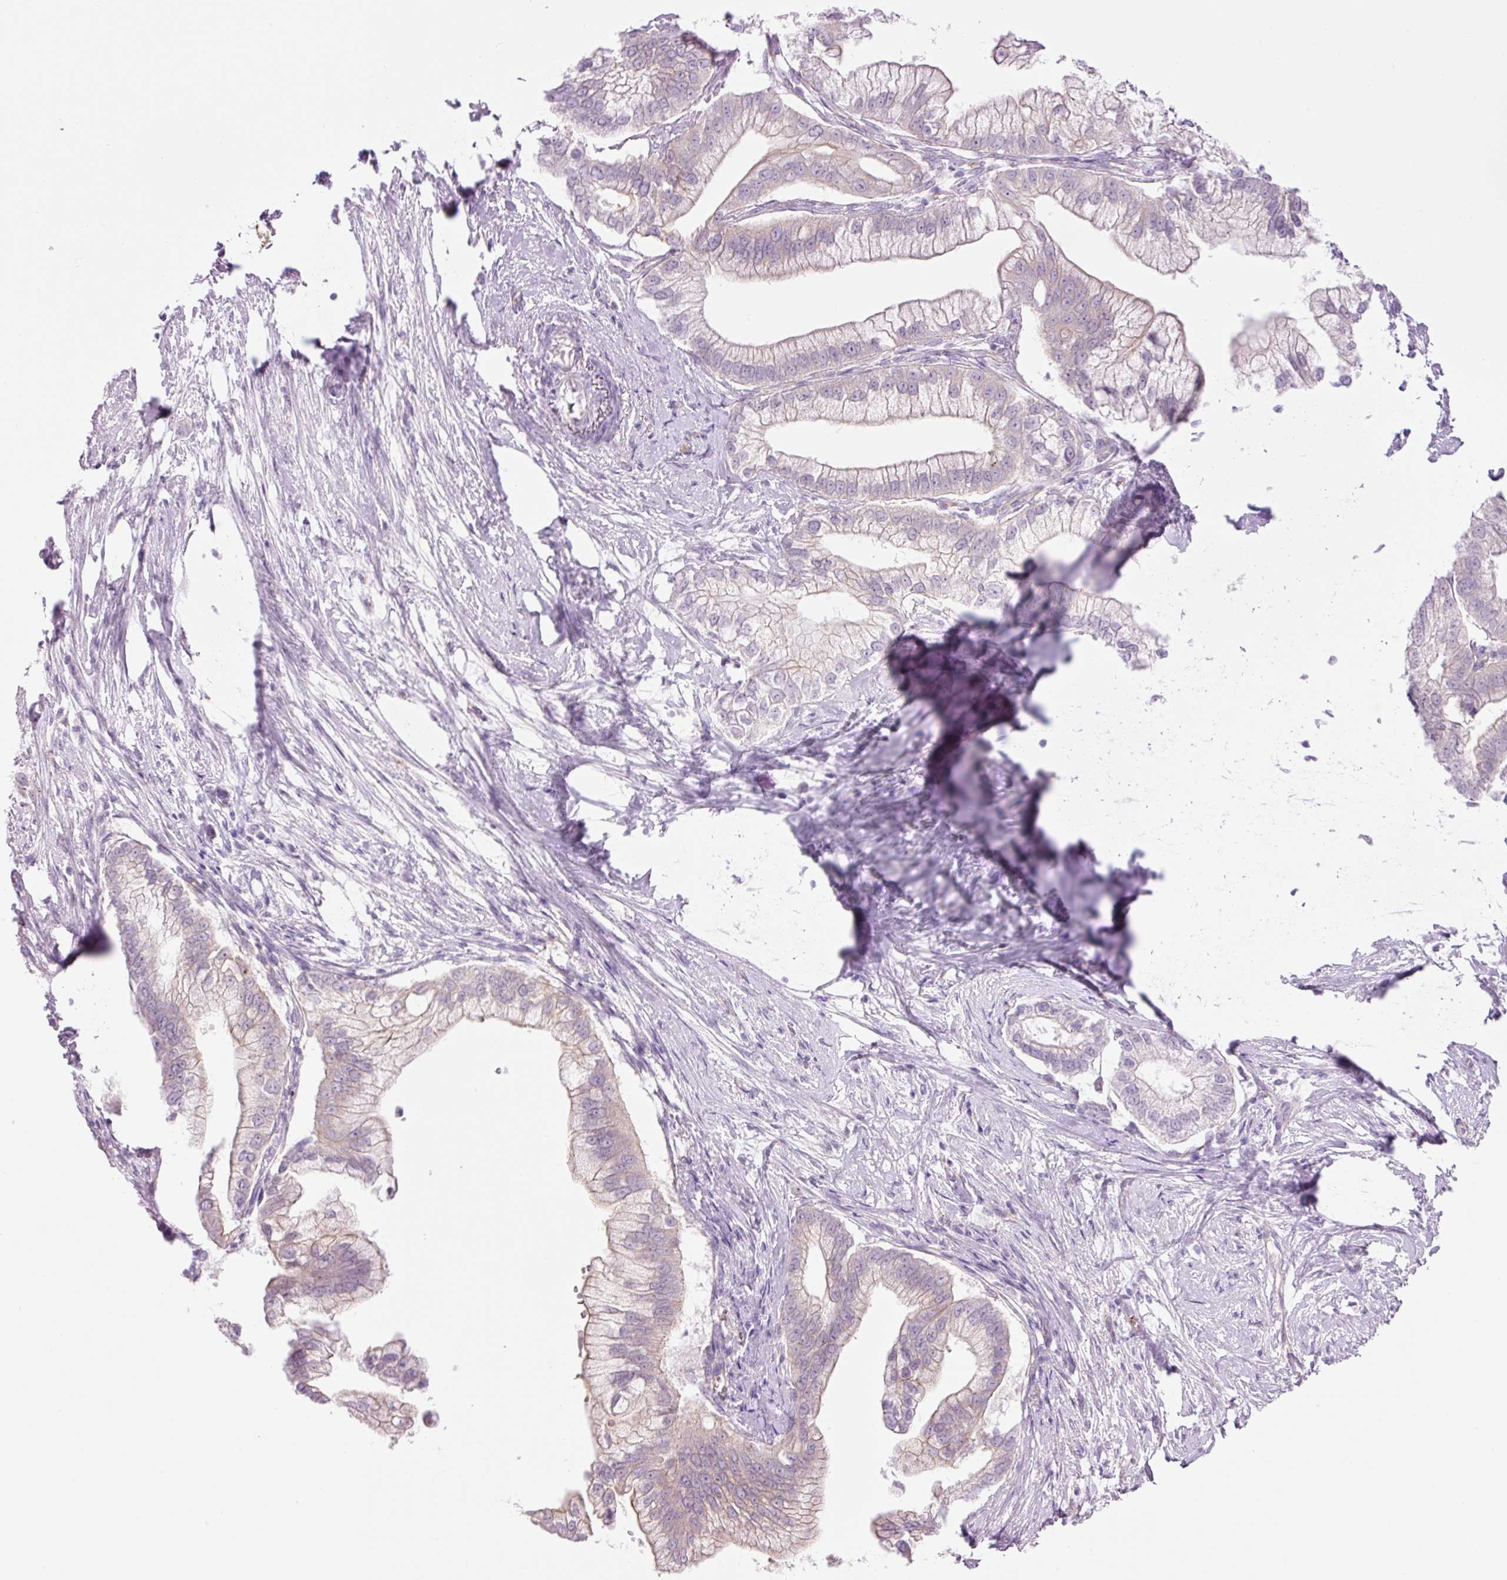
{"staining": {"intensity": "weak", "quantity": "25%-75%", "location": "cytoplasmic/membranous"}, "tissue": "pancreatic cancer", "cell_type": "Tumor cells", "image_type": "cancer", "snomed": [{"axis": "morphology", "description": "Adenocarcinoma, NOS"}, {"axis": "topography", "description": "Pancreas"}], "caption": "Immunohistochemical staining of pancreatic adenocarcinoma displays weak cytoplasmic/membranous protein positivity in approximately 25%-75% of tumor cells.", "gene": "HSPA4L", "patient": {"sex": "male", "age": 70}}